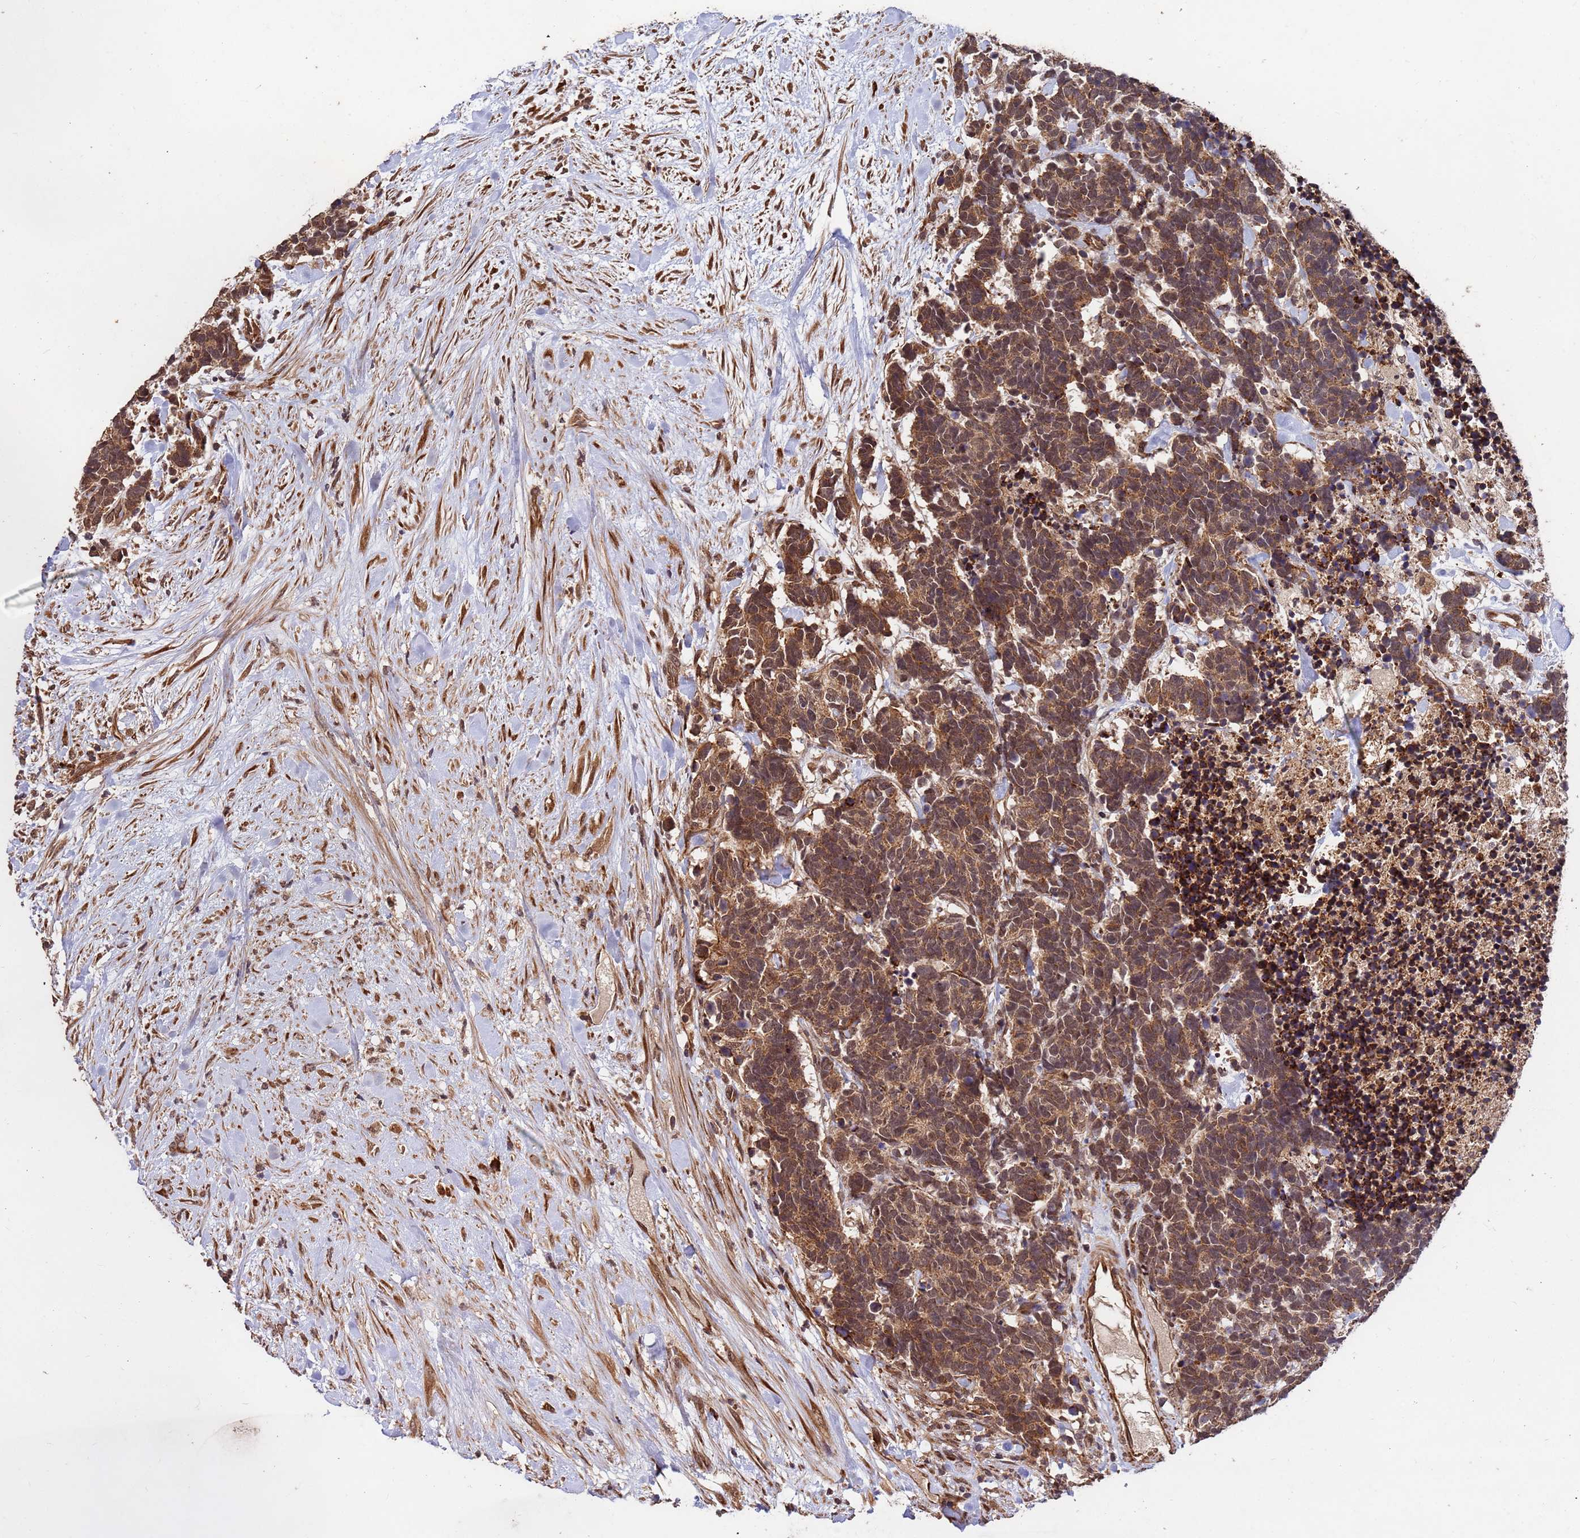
{"staining": {"intensity": "moderate", "quantity": ">75%", "location": "cytoplasmic/membranous,nuclear"}, "tissue": "carcinoid", "cell_type": "Tumor cells", "image_type": "cancer", "snomed": [{"axis": "morphology", "description": "Carcinoma, NOS"}, {"axis": "morphology", "description": "Carcinoid, malignant, NOS"}, {"axis": "topography", "description": "Prostate"}], "caption": "A medium amount of moderate cytoplasmic/membranous and nuclear staining is seen in approximately >75% of tumor cells in carcinoid tissue.", "gene": "ZNF619", "patient": {"sex": "male", "age": 57}}